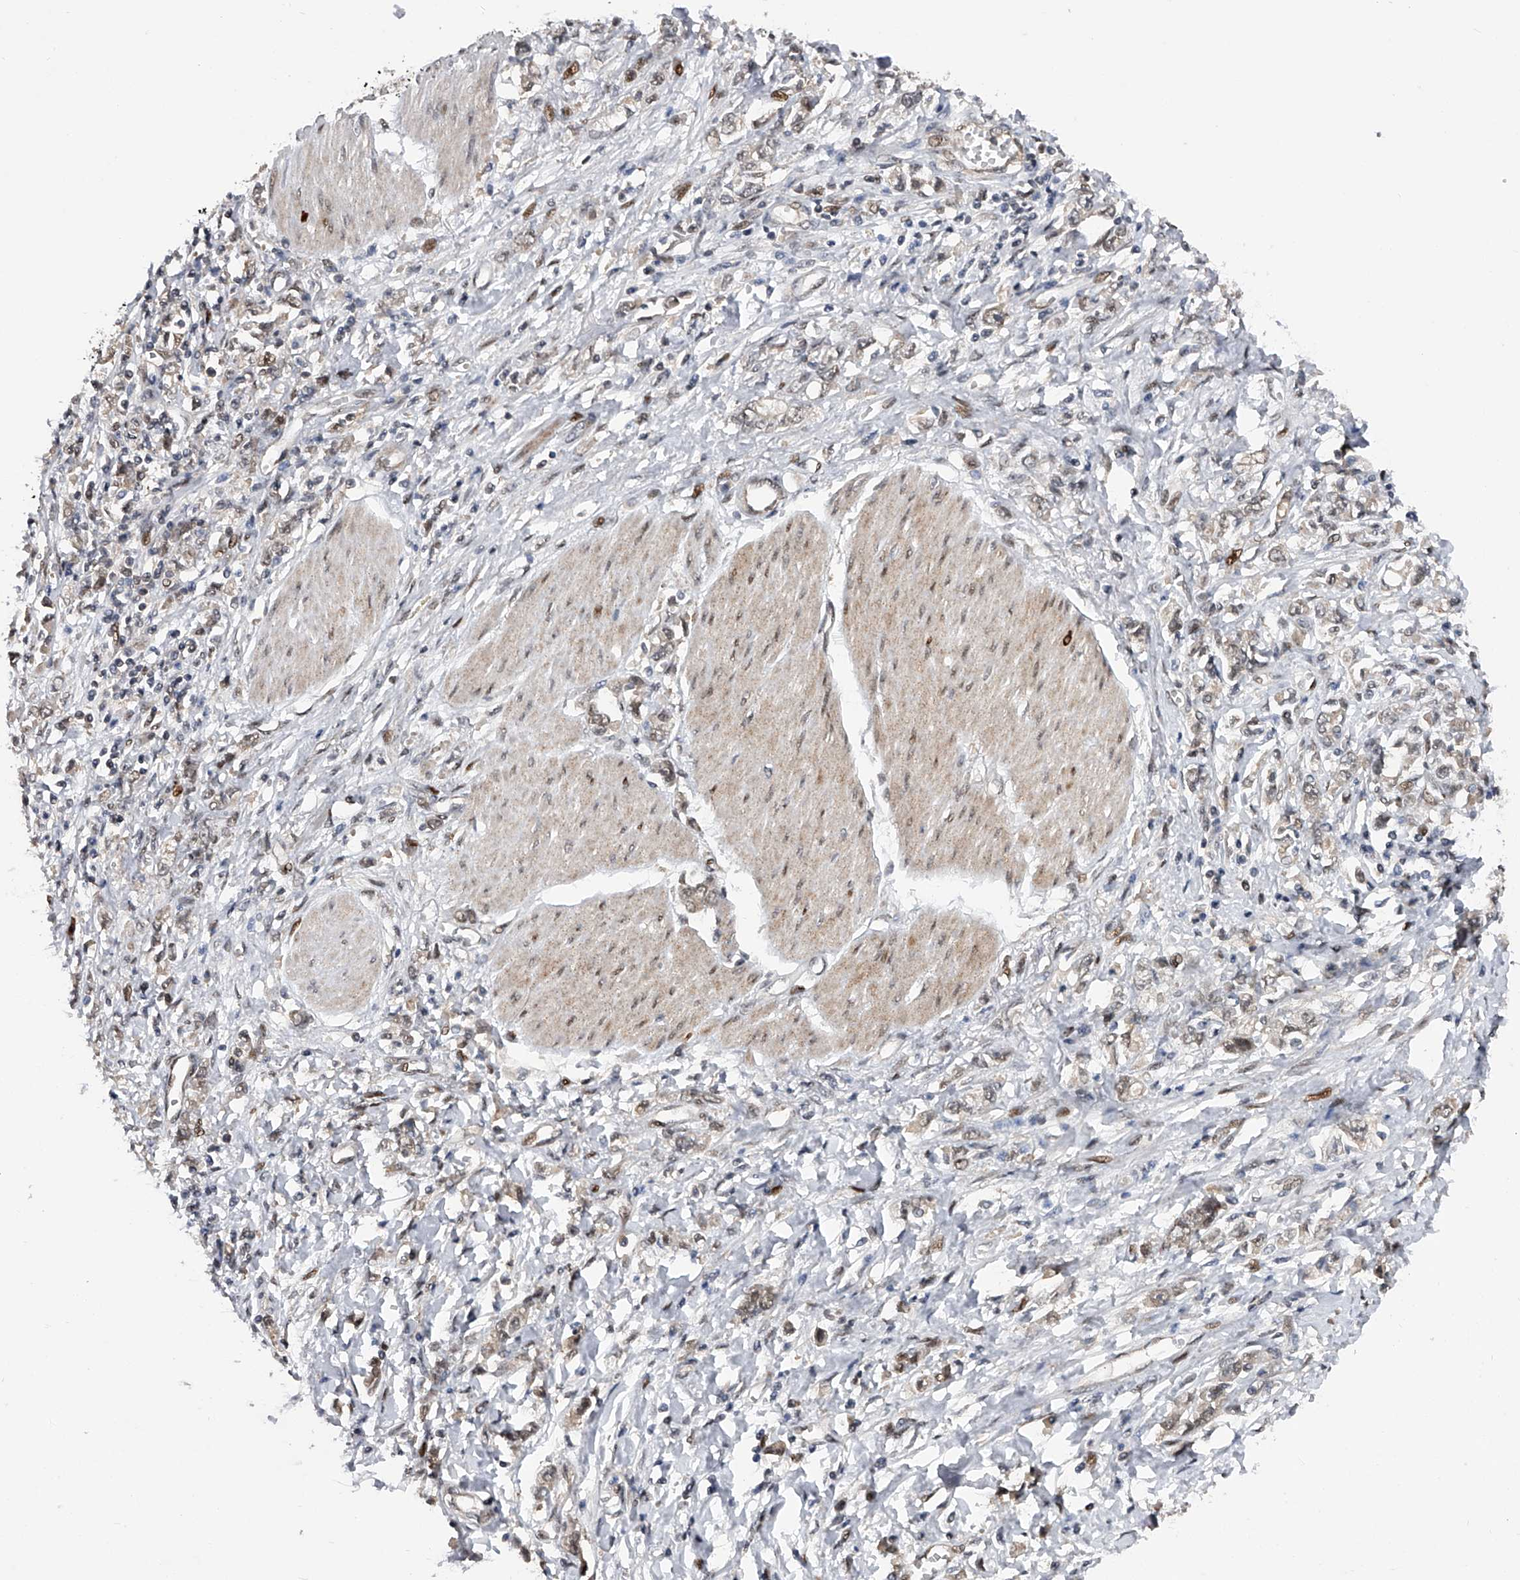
{"staining": {"intensity": "weak", "quantity": "<25%", "location": "nuclear"}, "tissue": "stomach cancer", "cell_type": "Tumor cells", "image_type": "cancer", "snomed": [{"axis": "morphology", "description": "Adenocarcinoma, NOS"}, {"axis": "topography", "description": "Stomach"}], "caption": "Immunohistochemistry (IHC) histopathology image of human adenocarcinoma (stomach) stained for a protein (brown), which shows no staining in tumor cells.", "gene": "RWDD2A", "patient": {"sex": "female", "age": 76}}